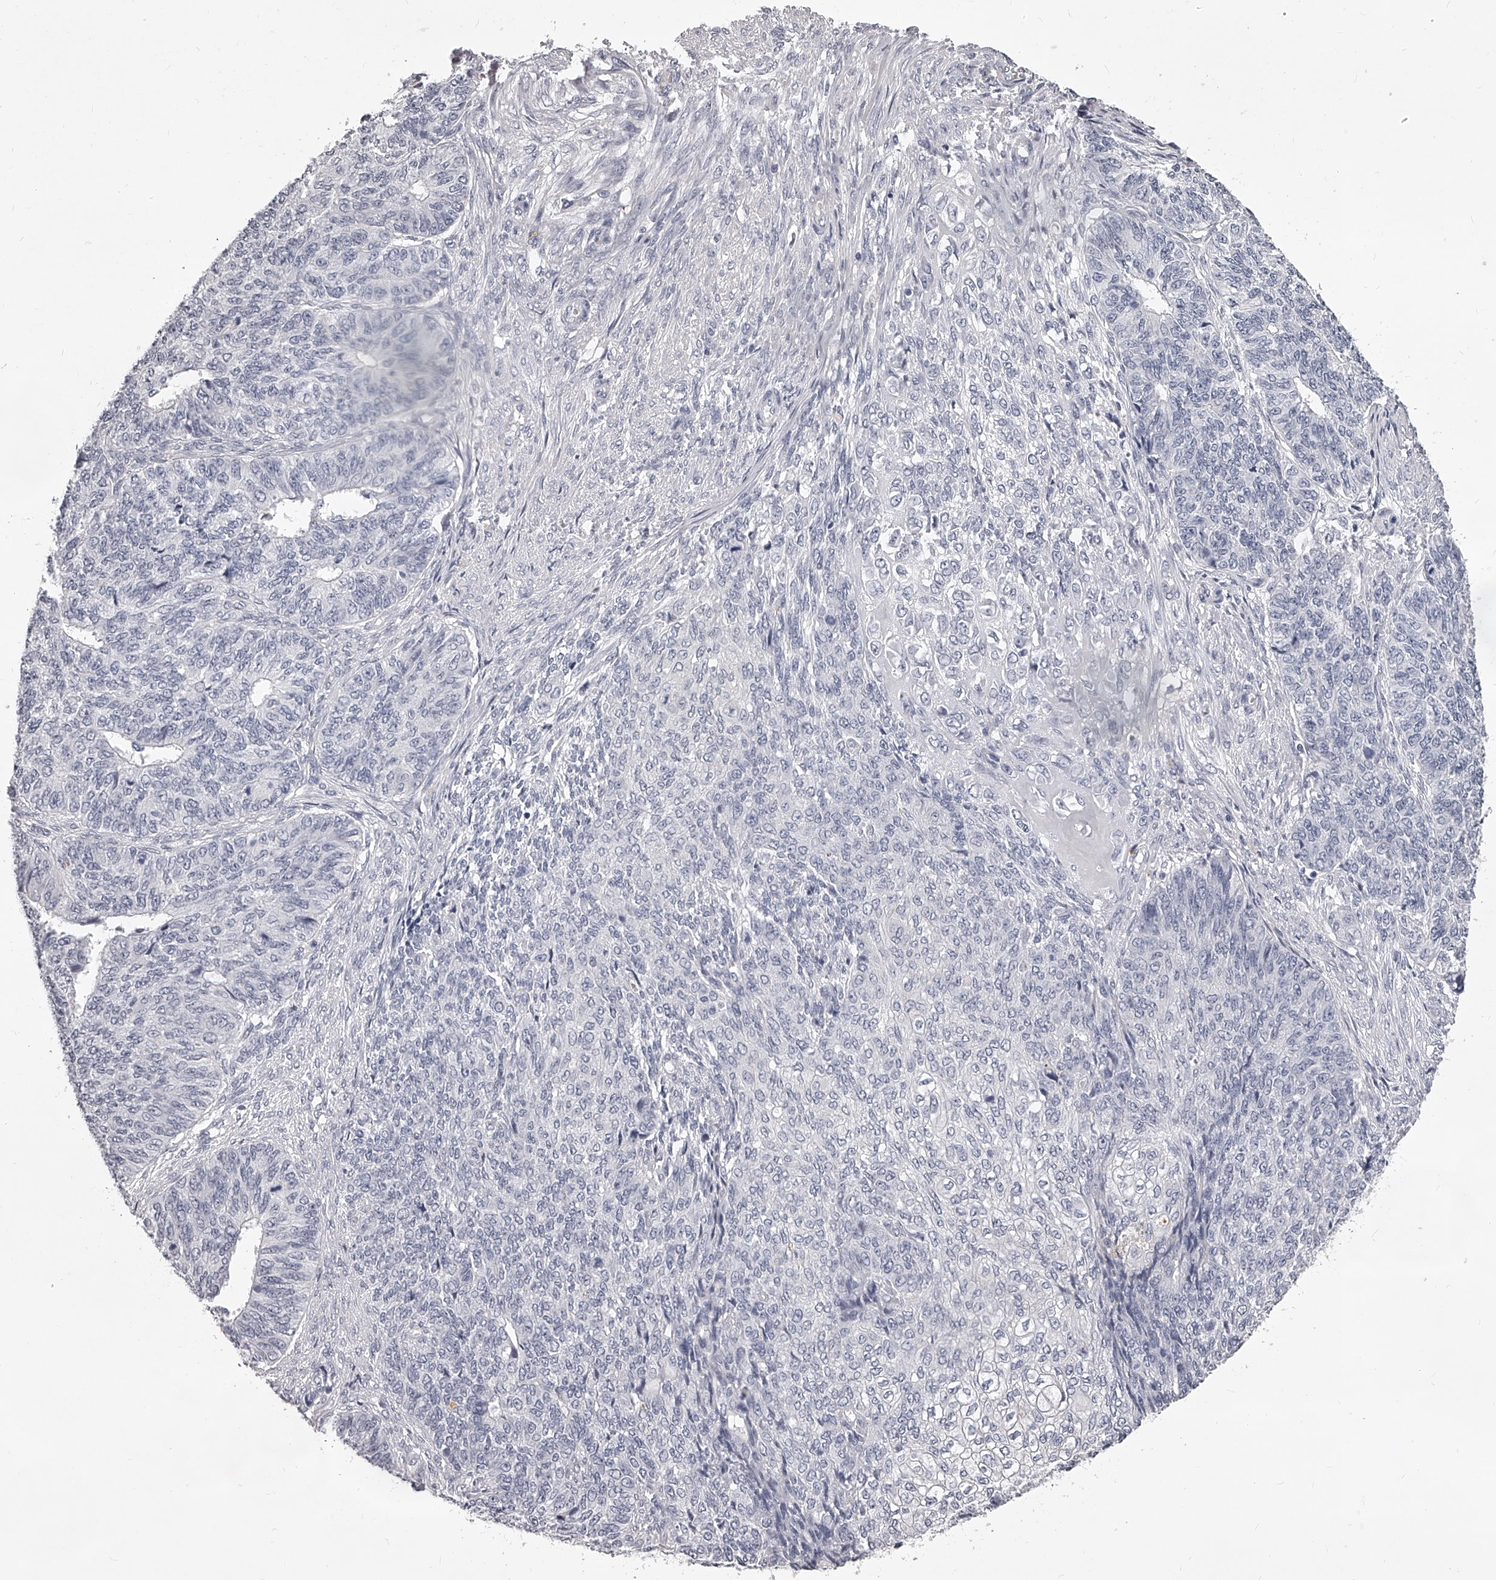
{"staining": {"intensity": "negative", "quantity": "none", "location": "none"}, "tissue": "endometrial cancer", "cell_type": "Tumor cells", "image_type": "cancer", "snomed": [{"axis": "morphology", "description": "Adenocarcinoma, NOS"}, {"axis": "topography", "description": "Endometrium"}], "caption": "Tumor cells show no significant protein positivity in adenocarcinoma (endometrial). (Stains: DAB (3,3'-diaminobenzidine) immunohistochemistry (IHC) with hematoxylin counter stain, Microscopy: brightfield microscopy at high magnification).", "gene": "DMRT1", "patient": {"sex": "female", "age": 32}}